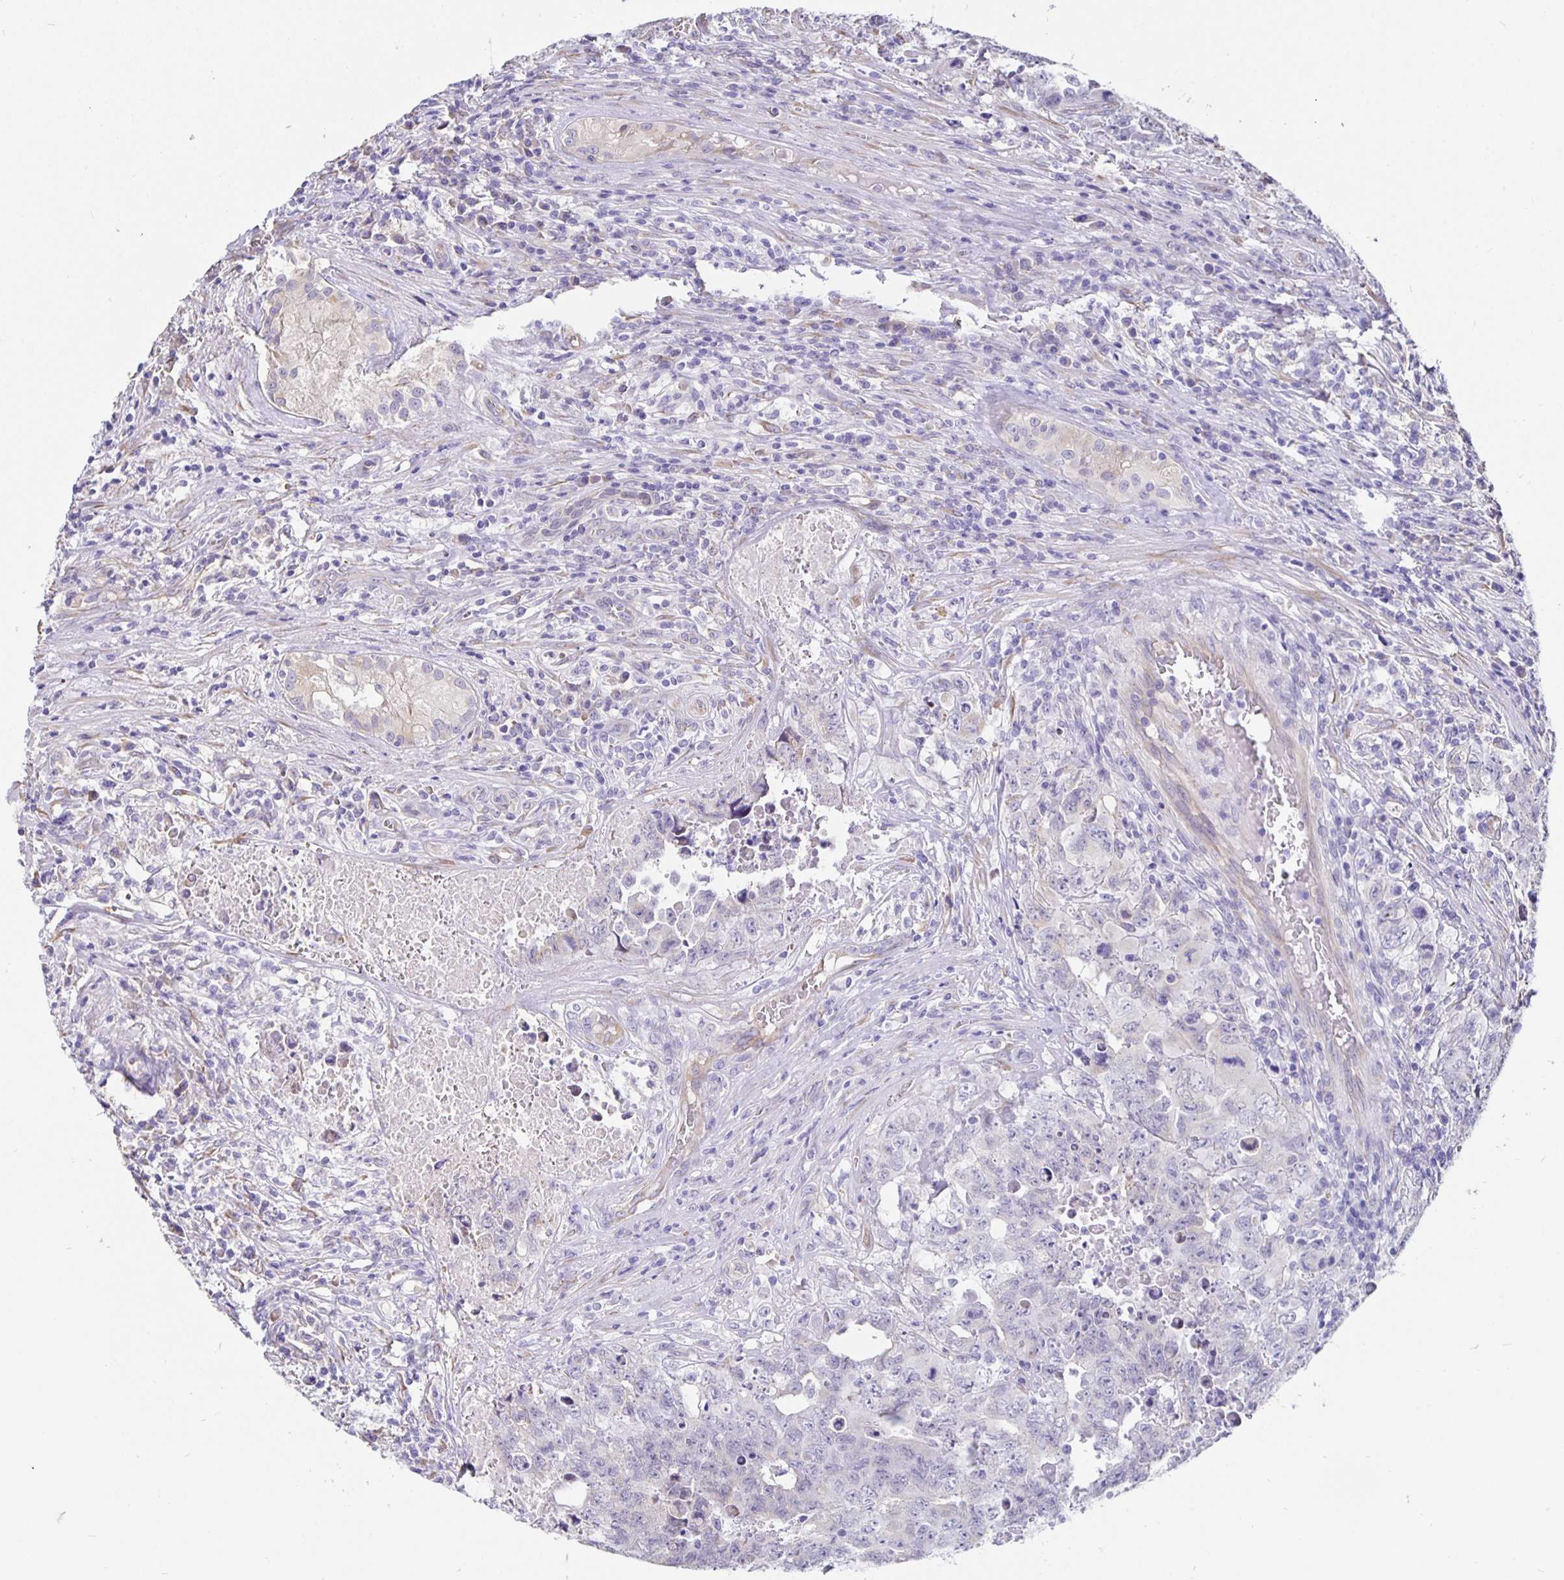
{"staining": {"intensity": "negative", "quantity": "none", "location": "none"}, "tissue": "testis cancer", "cell_type": "Tumor cells", "image_type": "cancer", "snomed": [{"axis": "morphology", "description": "Carcinoma, Embryonal, NOS"}, {"axis": "topography", "description": "Testis"}], "caption": "Photomicrograph shows no protein expression in tumor cells of testis cancer tissue.", "gene": "DNAI2", "patient": {"sex": "male", "age": 24}}